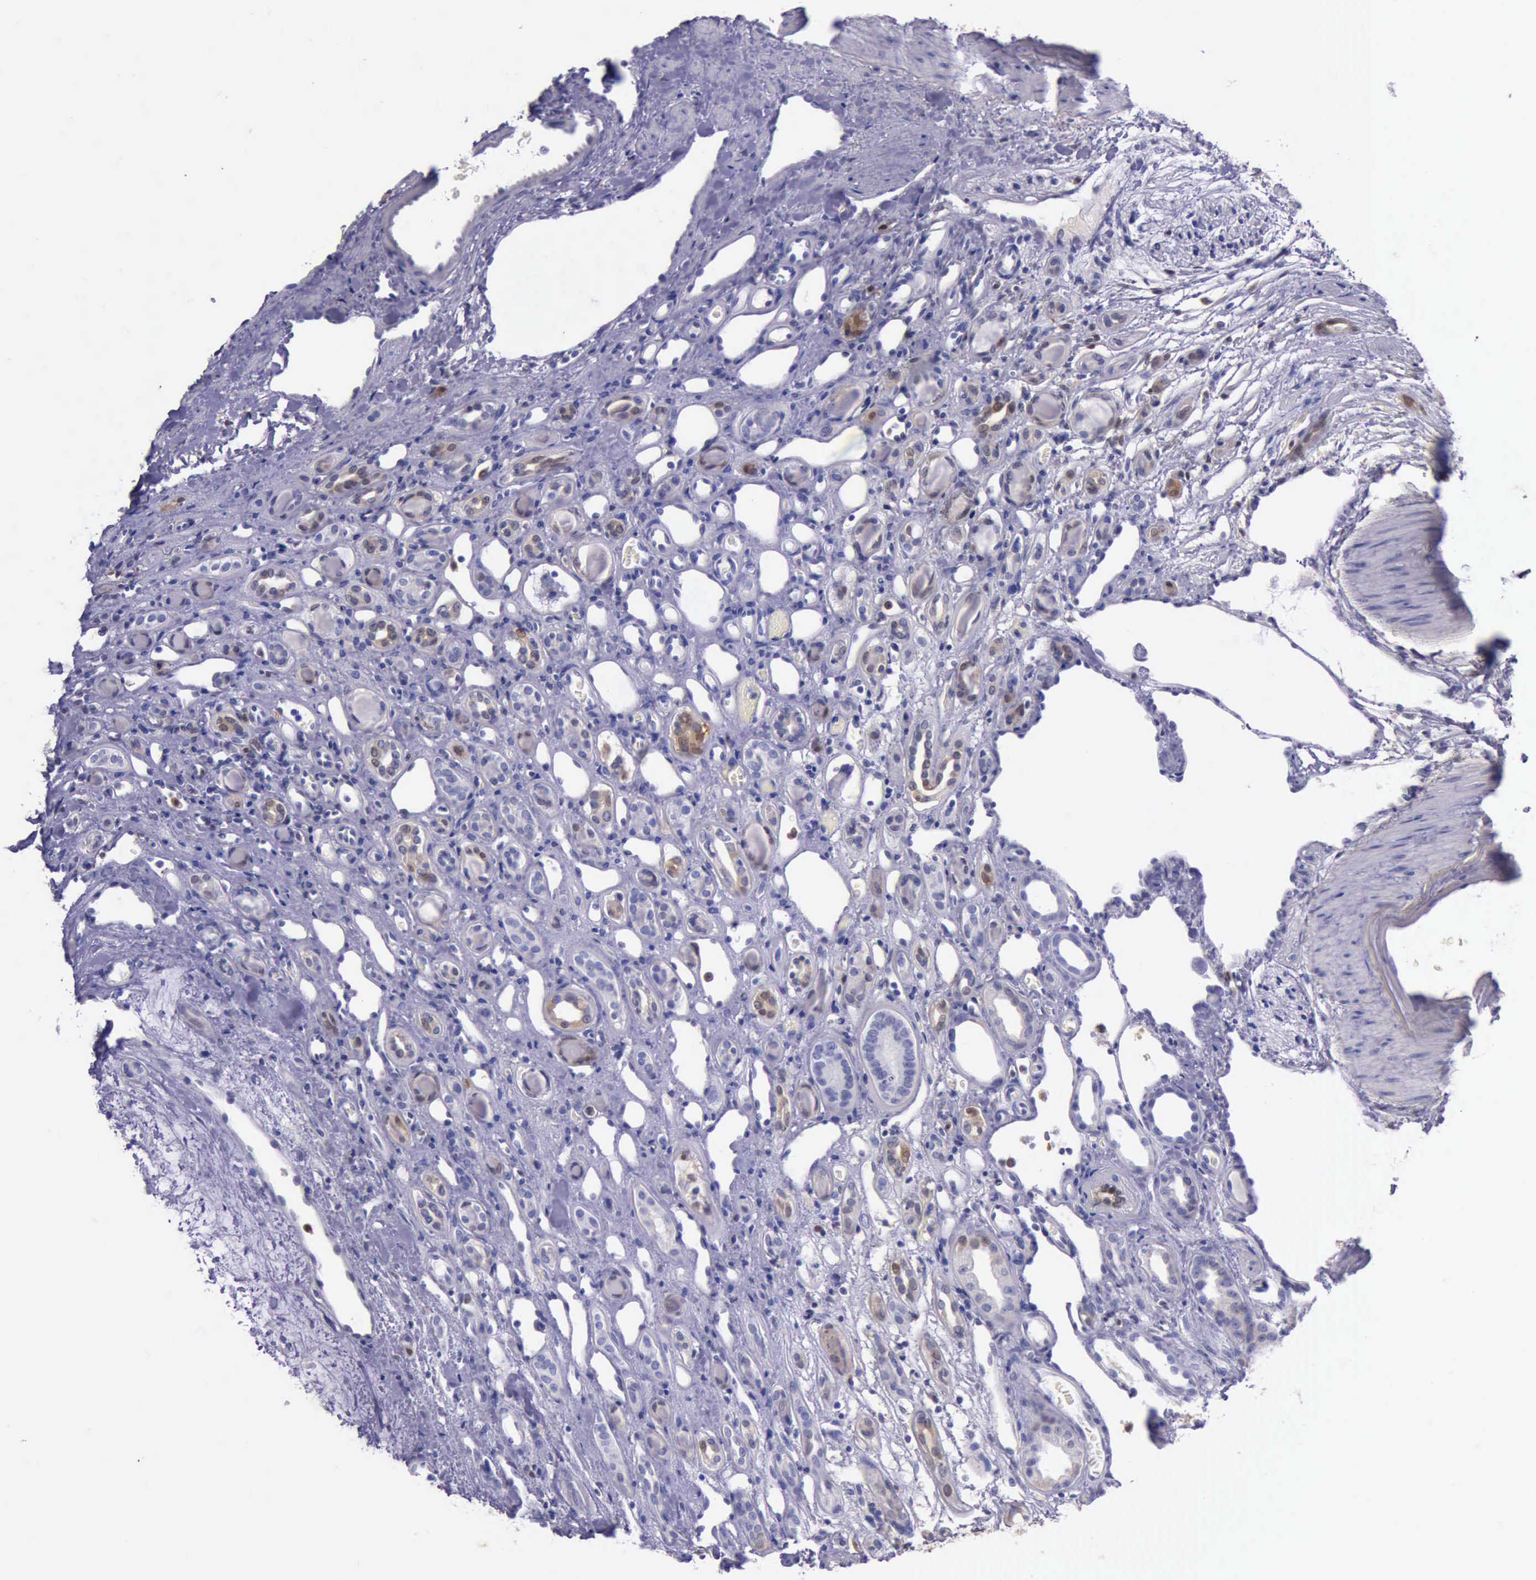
{"staining": {"intensity": "weak", "quantity": "<25%", "location": "cytoplasmic/membranous"}, "tissue": "renal cancer", "cell_type": "Tumor cells", "image_type": "cancer", "snomed": [{"axis": "morphology", "description": "Adenocarcinoma, NOS"}, {"axis": "topography", "description": "Kidney"}], "caption": "Renal adenocarcinoma was stained to show a protein in brown. There is no significant expression in tumor cells.", "gene": "TYMP", "patient": {"sex": "female", "age": 60}}